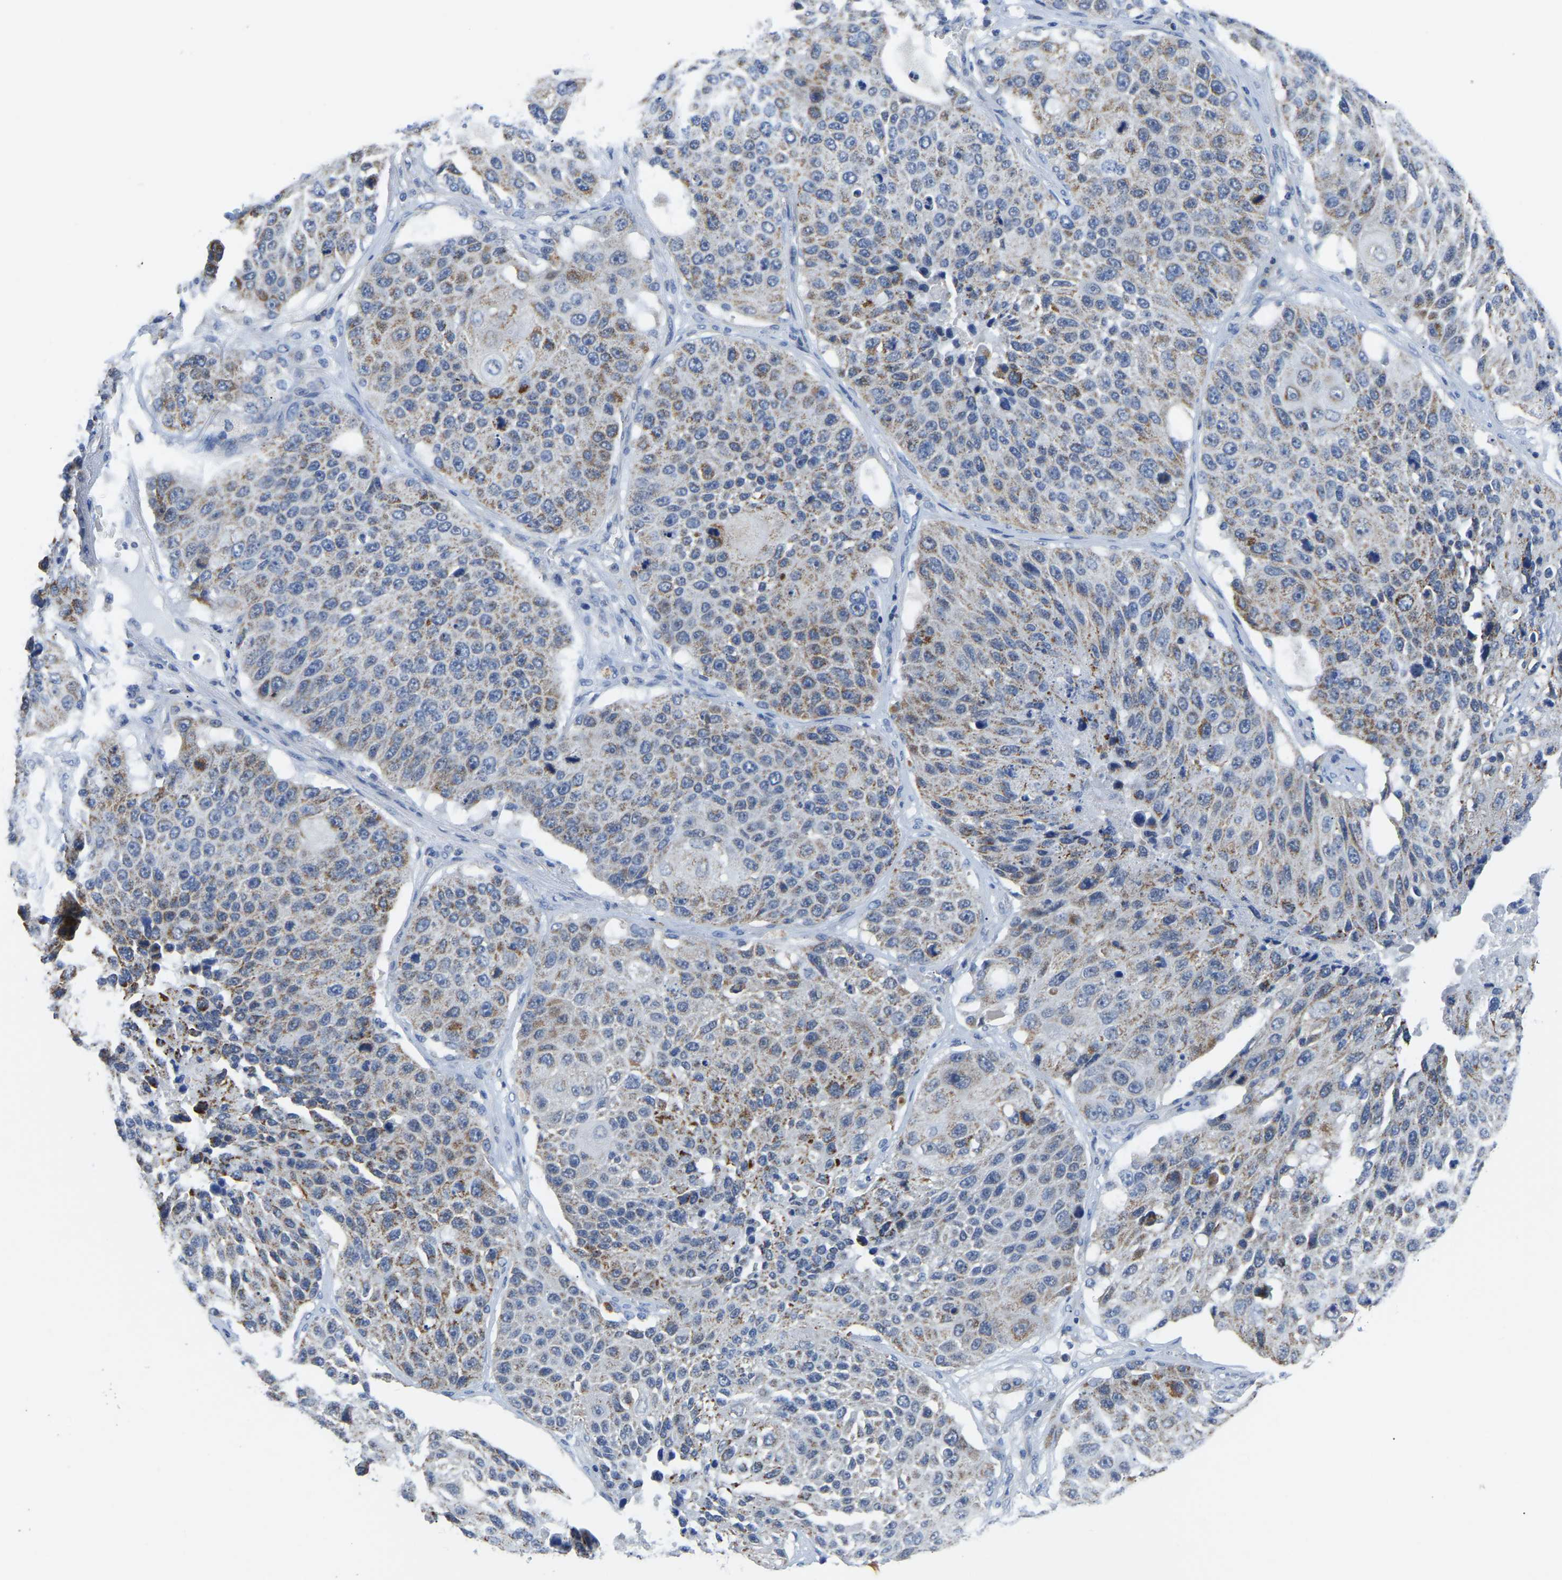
{"staining": {"intensity": "weak", "quantity": ">75%", "location": "cytoplasmic/membranous"}, "tissue": "lung cancer", "cell_type": "Tumor cells", "image_type": "cancer", "snomed": [{"axis": "morphology", "description": "Squamous cell carcinoma, NOS"}, {"axis": "topography", "description": "Lung"}], "caption": "Weak cytoplasmic/membranous protein staining is present in about >75% of tumor cells in lung cancer (squamous cell carcinoma).", "gene": "ETFA", "patient": {"sex": "male", "age": 61}}